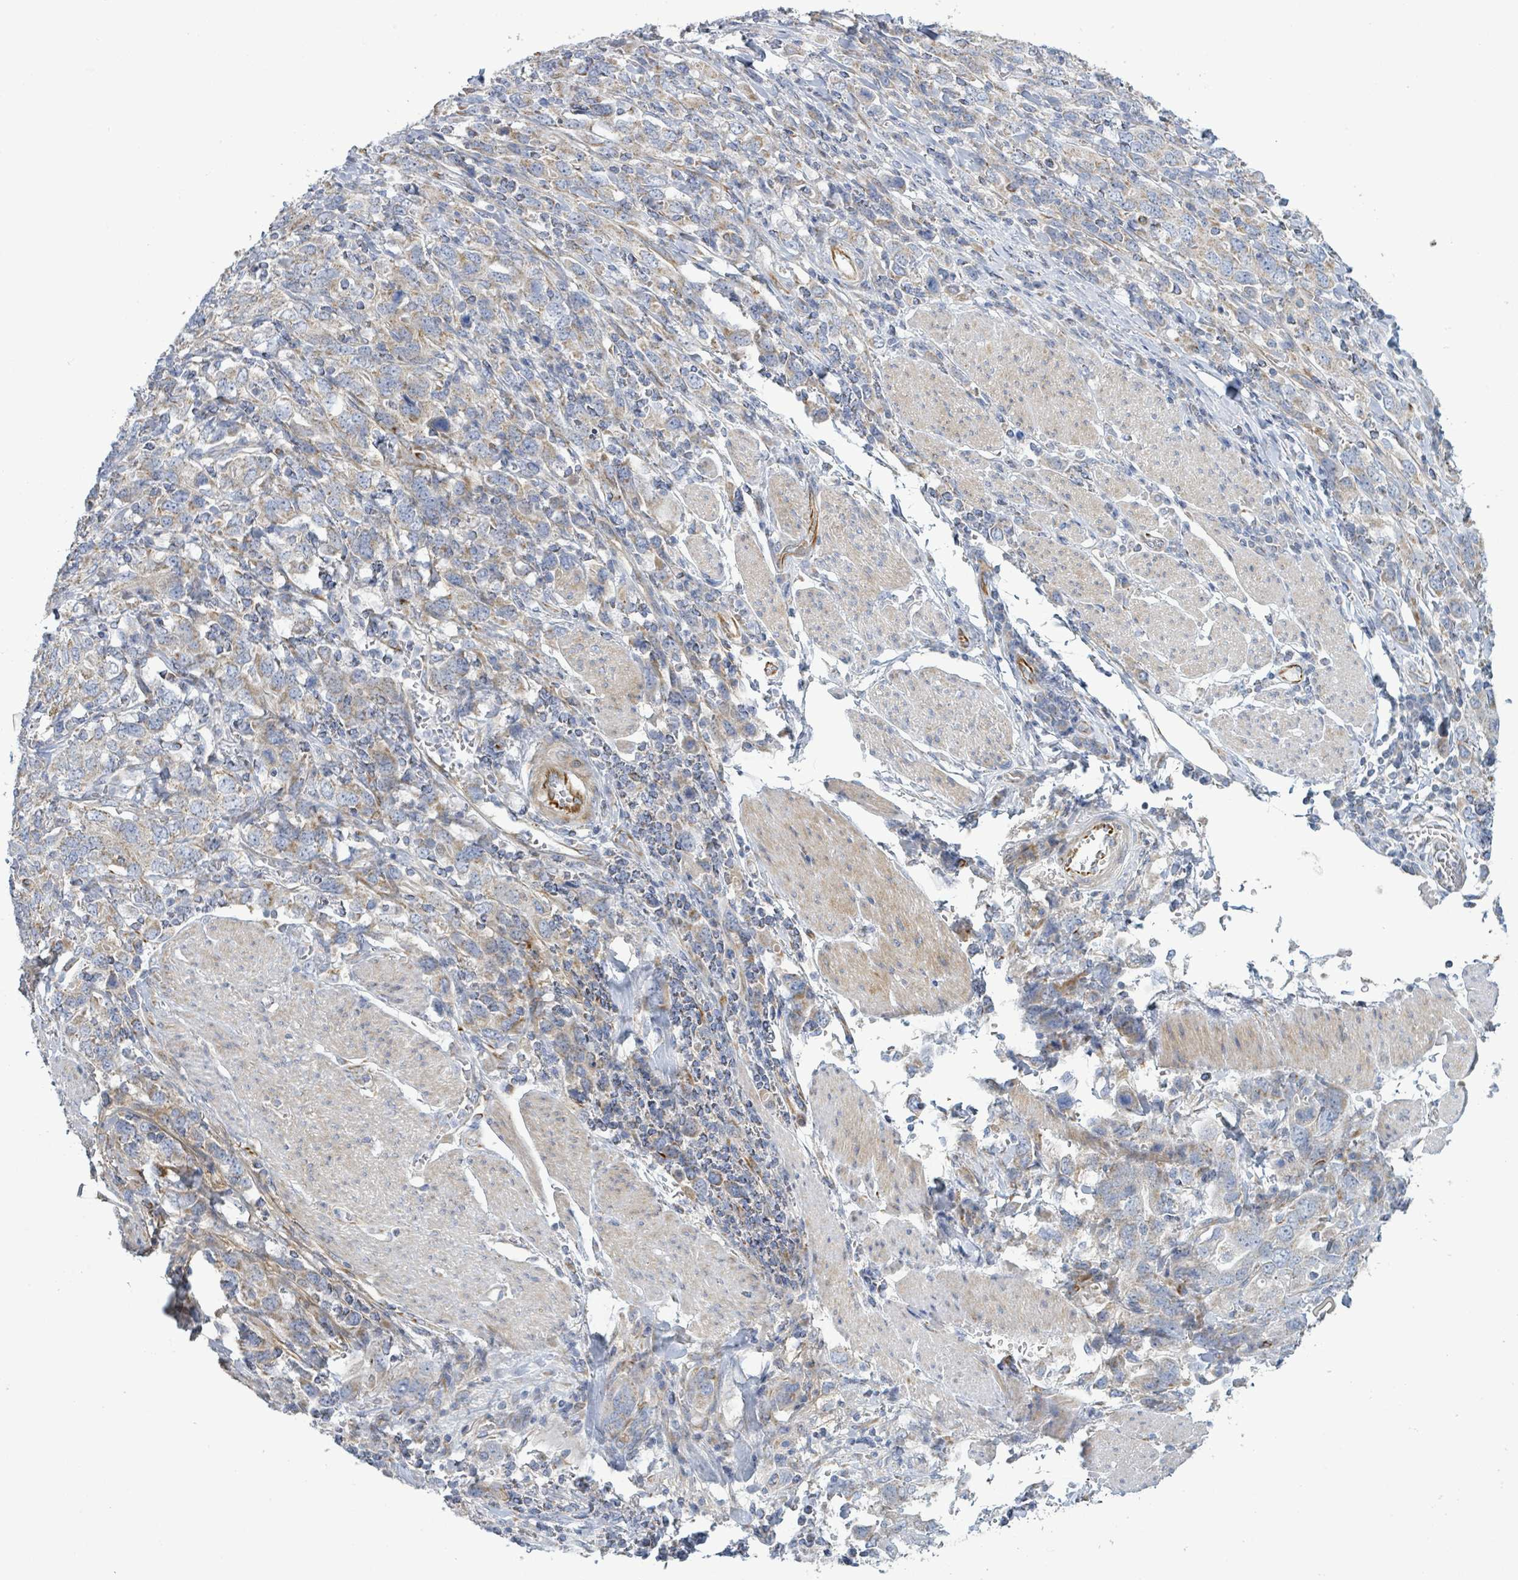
{"staining": {"intensity": "weak", "quantity": ">75%", "location": "cytoplasmic/membranous"}, "tissue": "stomach cancer", "cell_type": "Tumor cells", "image_type": "cancer", "snomed": [{"axis": "morphology", "description": "Adenocarcinoma, NOS"}, {"axis": "topography", "description": "Stomach, upper"}, {"axis": "topography", "description": "Stomach"}], "caption": "A photomicrograph of stomach cancer stained for a protein demonstrates weak cytoplasmic/membranous brown staining in tumor cells.", "gene": "ALG12", "patient": {"sex": "male", "age": 62}}